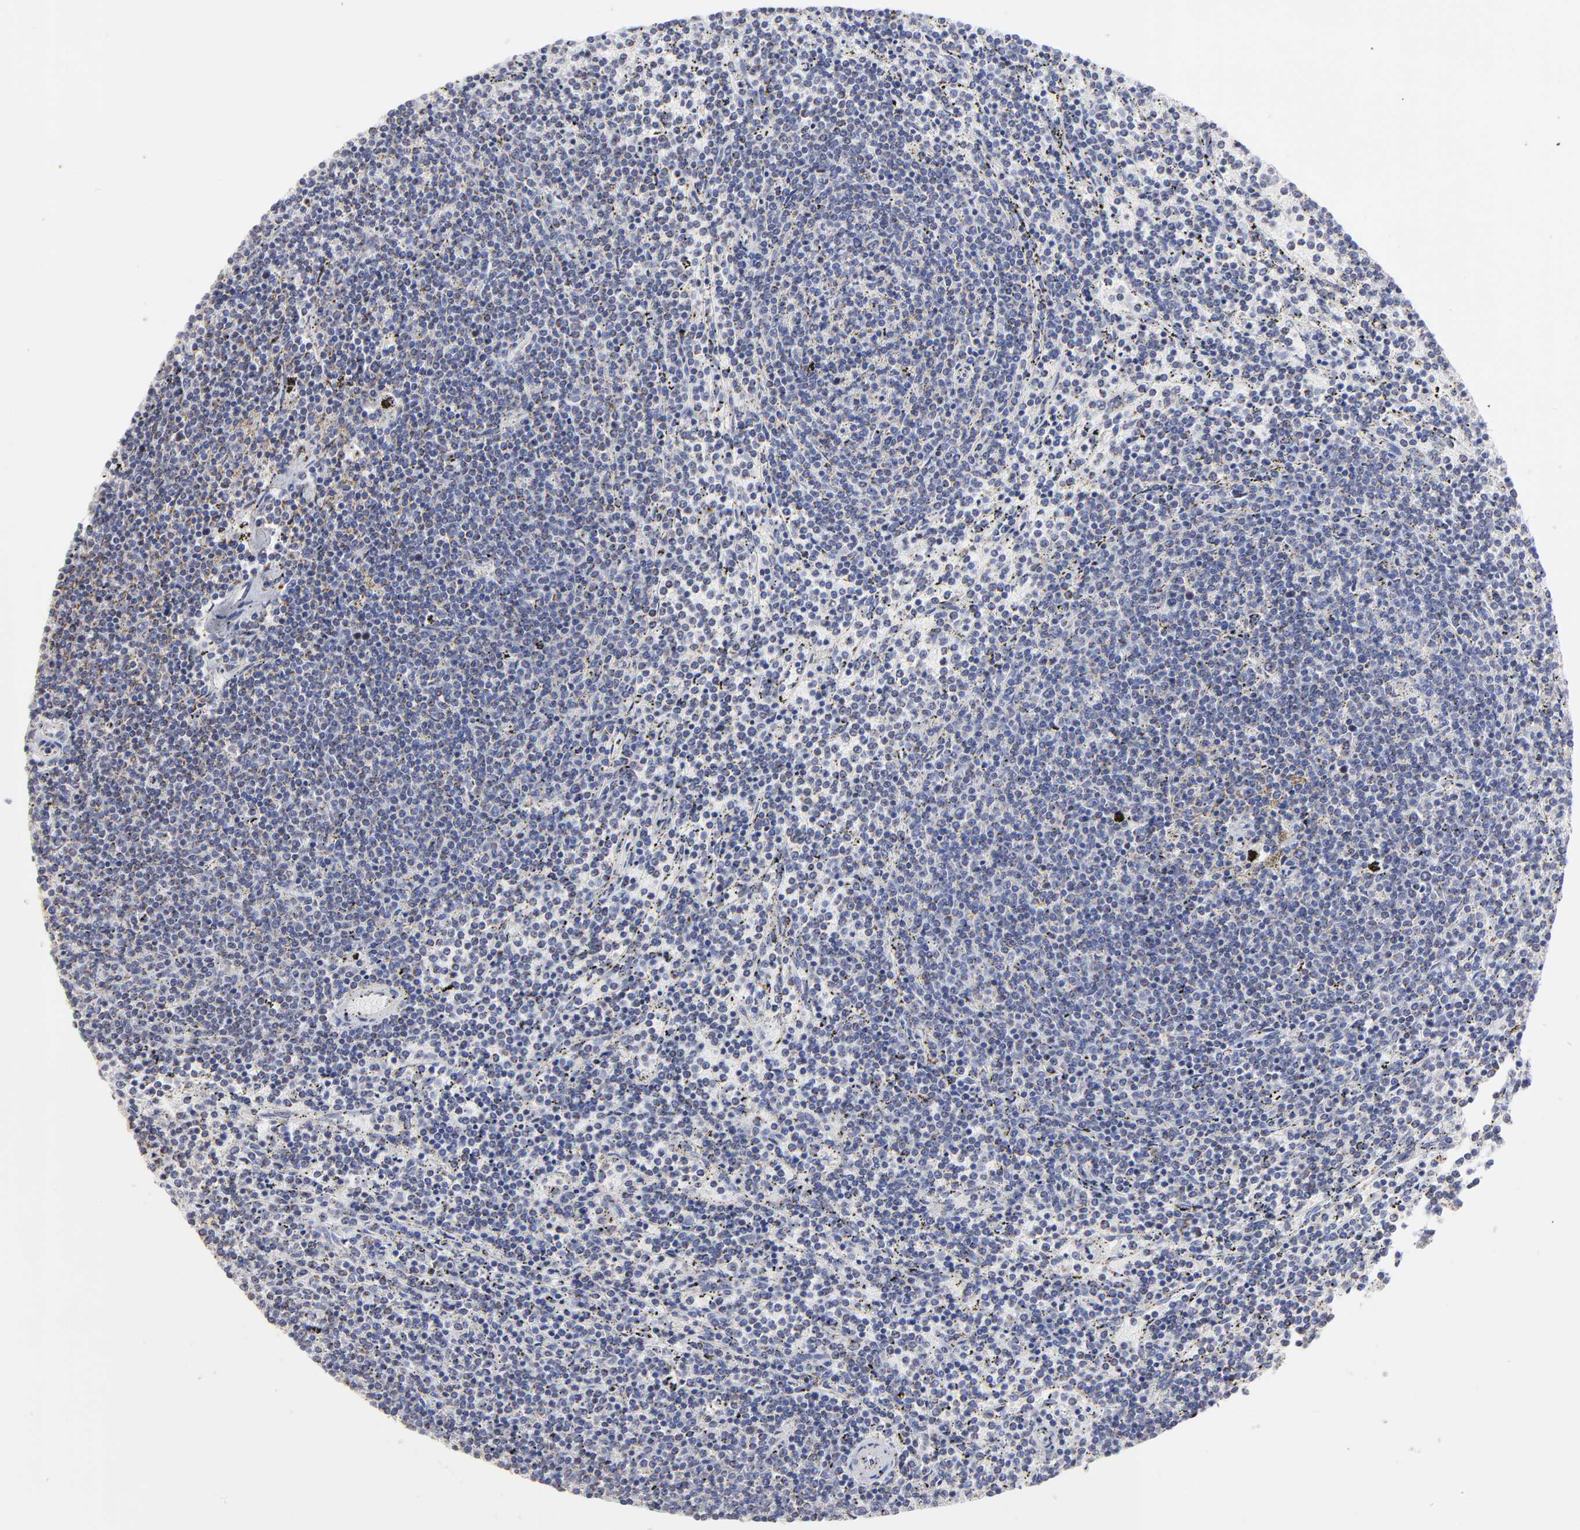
{"staining": {"intensity": "negative", "quantity": "none", "location": "none"}, "tissue": "lymphoma", "cell_type": "Tumor cells", "image_type": "cancer", "snomed": [{"axis": "morphology", "description": "Malignant lymphoma, non-Hodgkin's type, Low grade"}, {"axis": "topography", "description": "Spleen"}], "caption": "Malignant lymphoma, non-Hodgkin's type (low-grade) was stained to show a protein in brown. There is no significant expression in tumor cells.", "gene": "PINK1", "patient": {"sex": "female", "age": 50}}